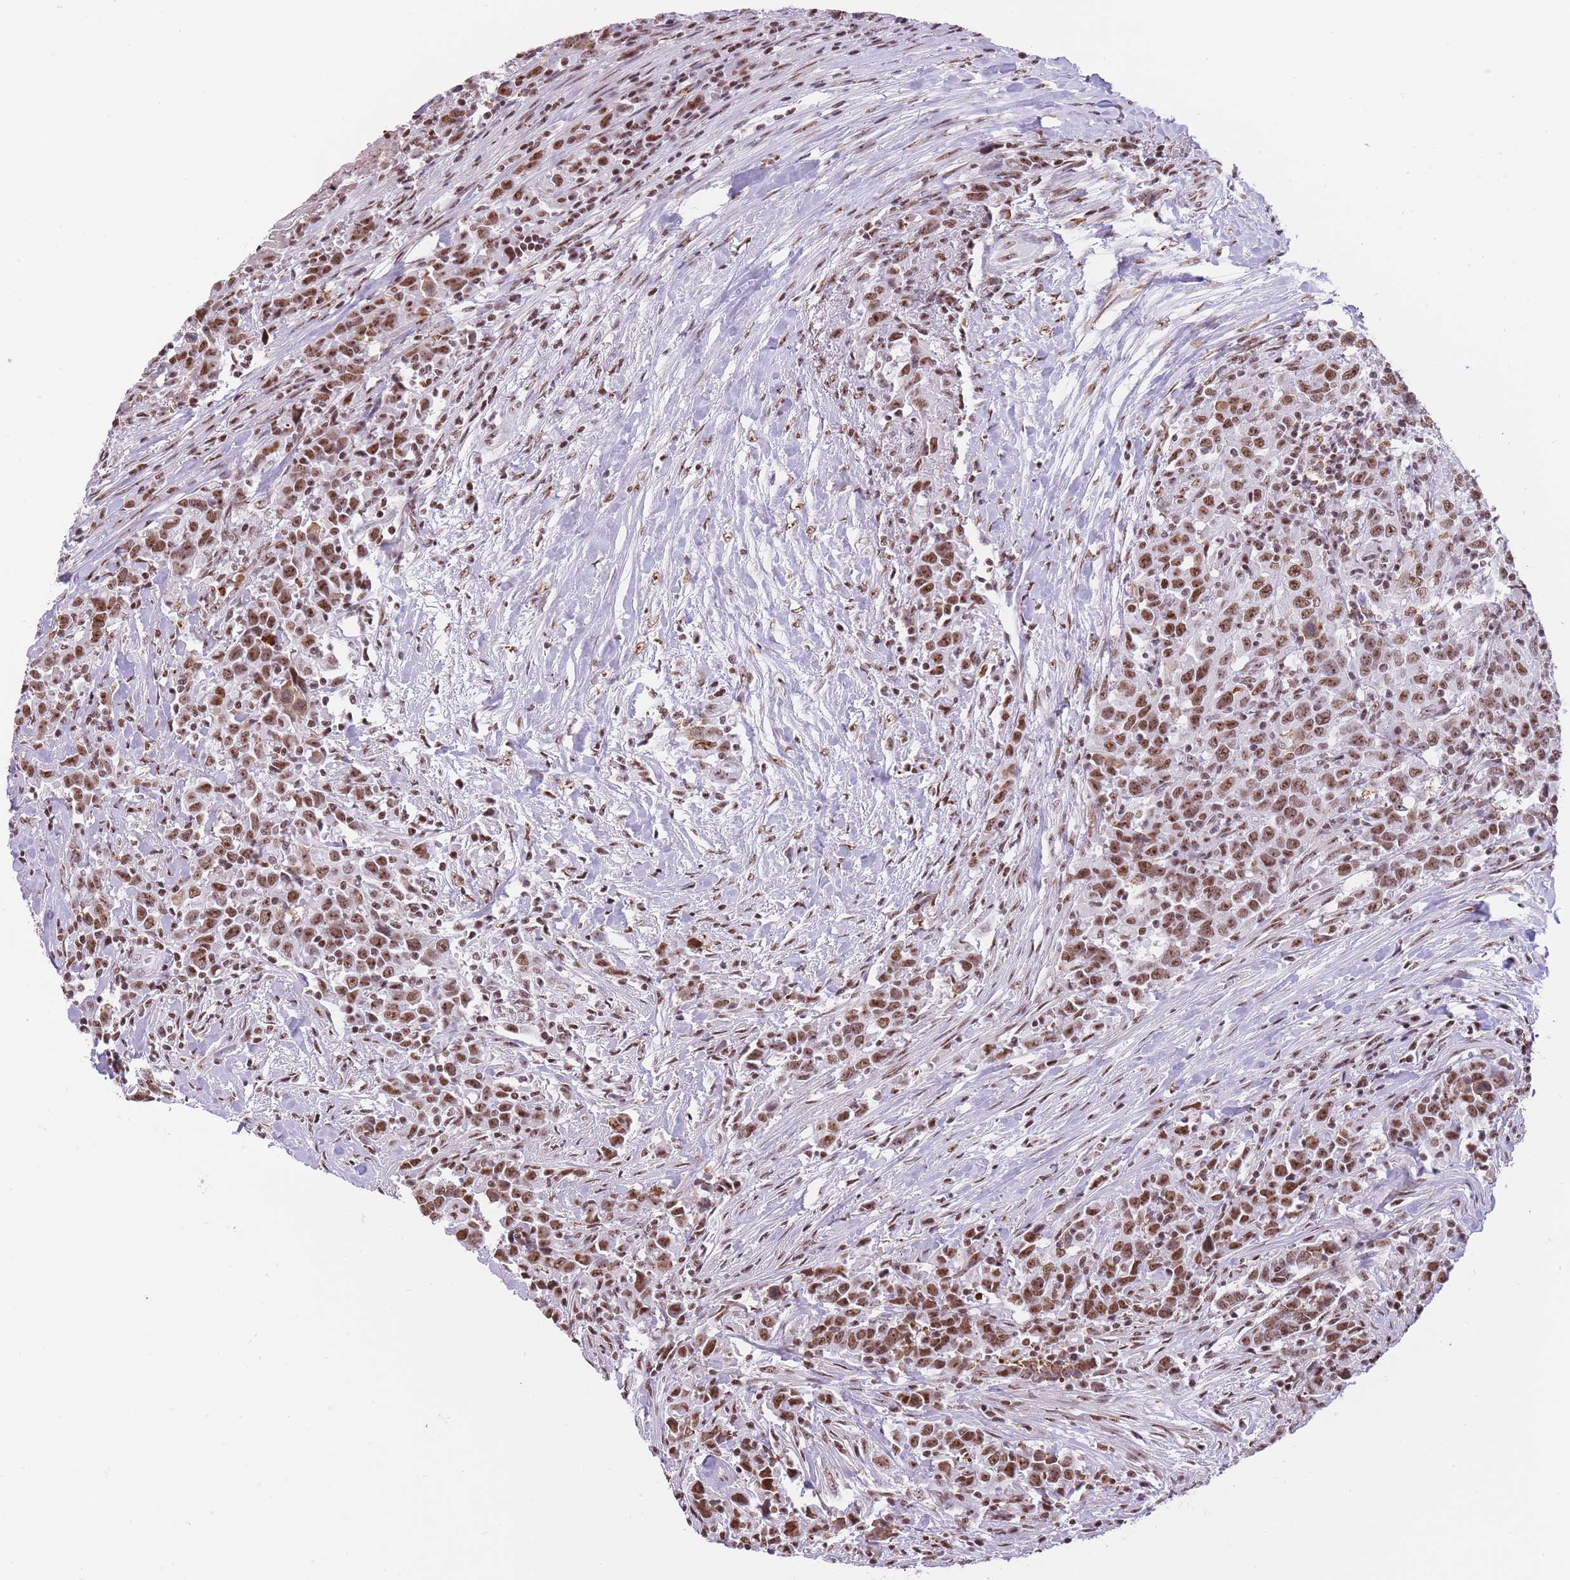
{"staining": {"intensity": "moderate", "quantity": ">75%", "location": "nuclear"}, "tissue": "urothelial cancer", "cell_type": "Tumor cells", "image_type": "cancer", "snomed": [{"axis": "morphology", "description": "Urothelial carcinoma, High grade"}, {"axis": "topography", "description": "Urinary bladder"}], "caption": "IHC micrograph of neoplastic tissue: human high-grade urothelial carcinoma stained using immunohistochemistry displays medium levels of moderate protein expression localized specifically in the nuclear of tumor cells, appearing as a nuclear brown color.", "gene": "EVC2", "patient": {"sex": "male", "age": 61}}